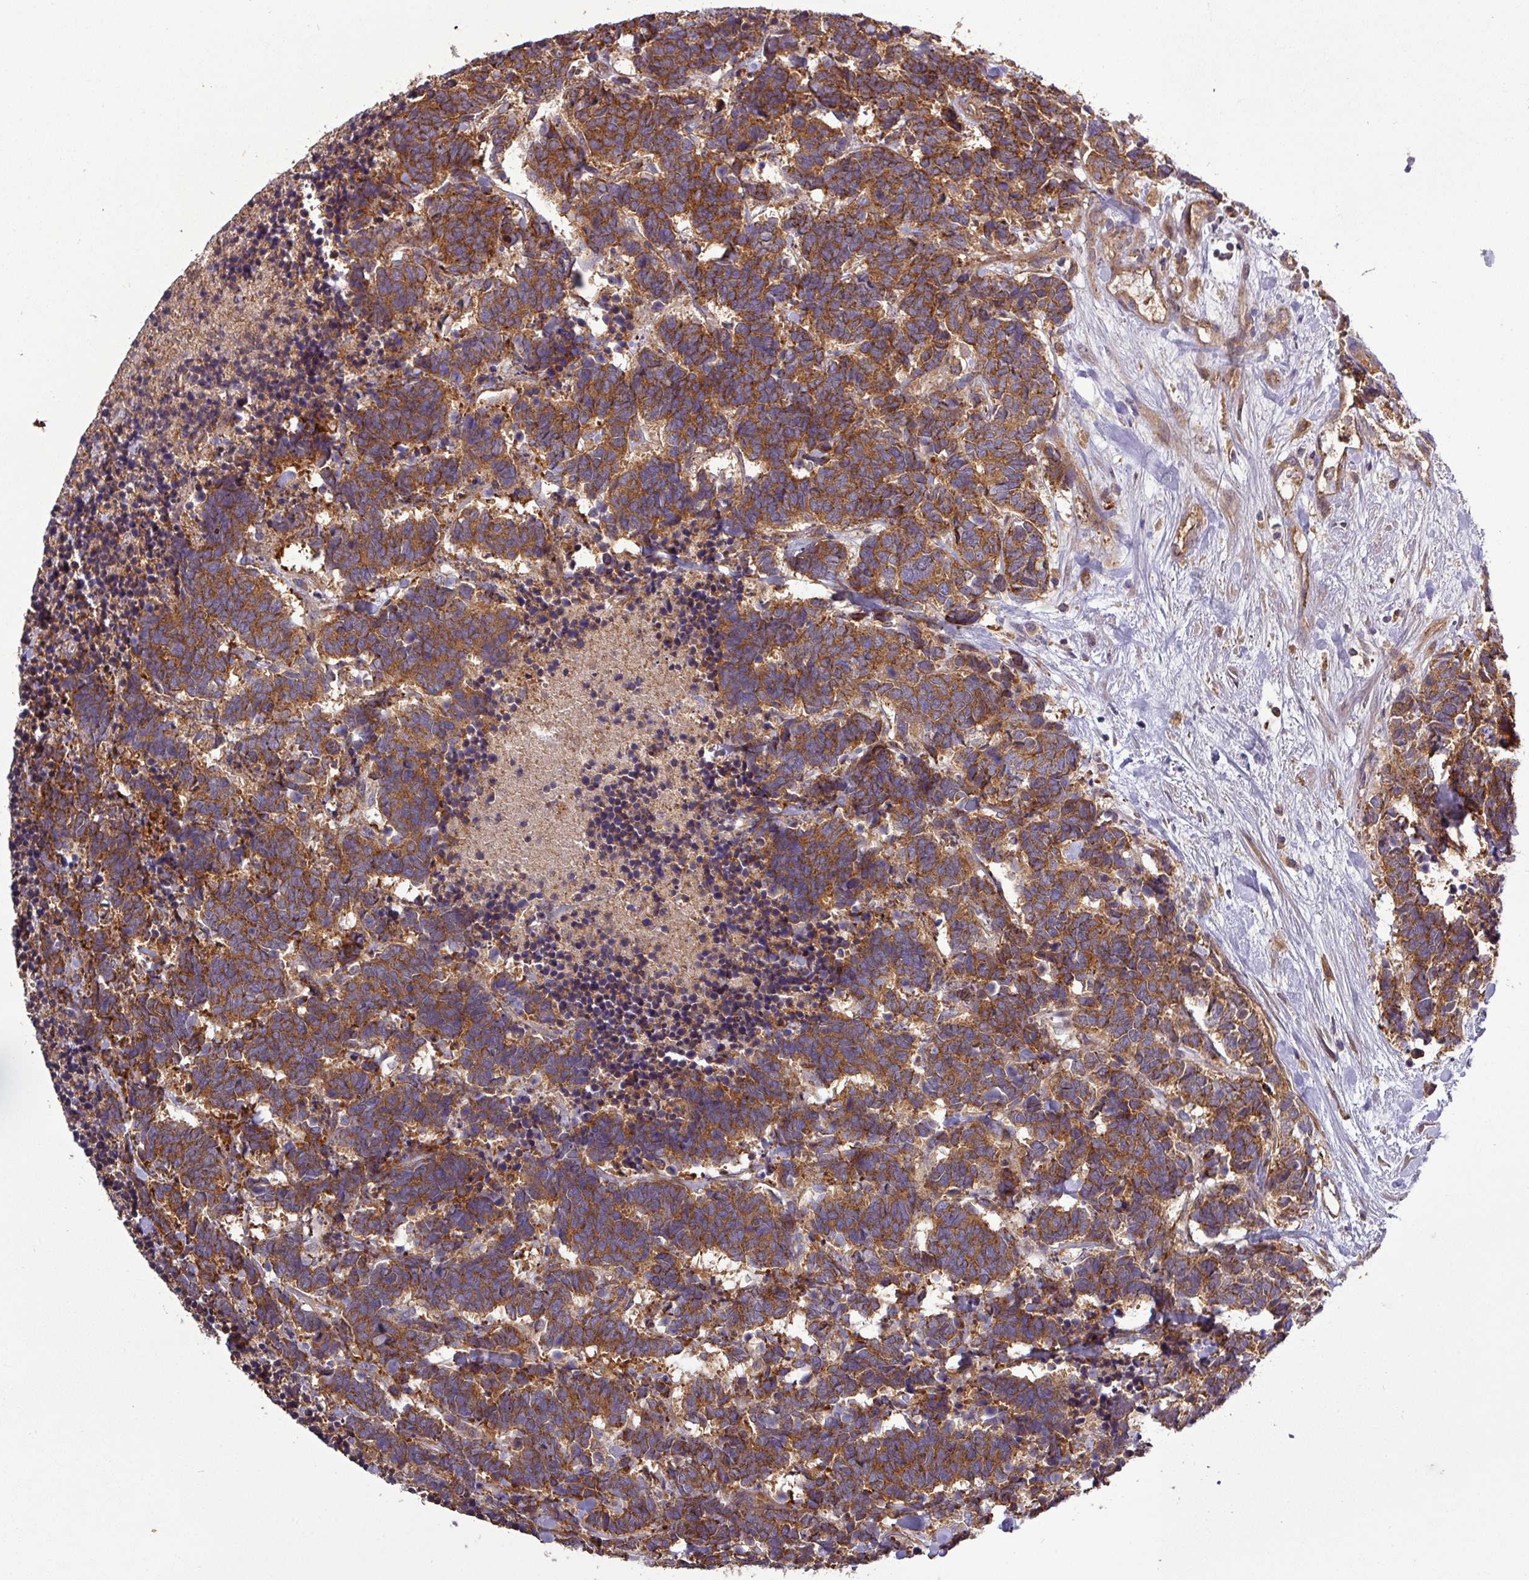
{"staining": {"intensity": "strong", "quantity": ">75%", "location": "cytoplasmic/membranous"}, "tissue": "carcinoid", "cell_type": "Tumor cells", "image_type": "cancer", "snomed": [{"axis": "morphology", "description": "Carcinoma, NOS"}, {"axis": "morphology", "description": "Carcinoid, malignant, NOS"}, {"axis": "topography", "description": "Urinary bladder"}], "caption": "Immunohistochemical staining of carcinoid demonstrates strong cytoplasmic/membranous protein positivity in about >75% of tumor cells.", "gene": "SIRPB2", "patient": {"sex": "male", "age": 57}}